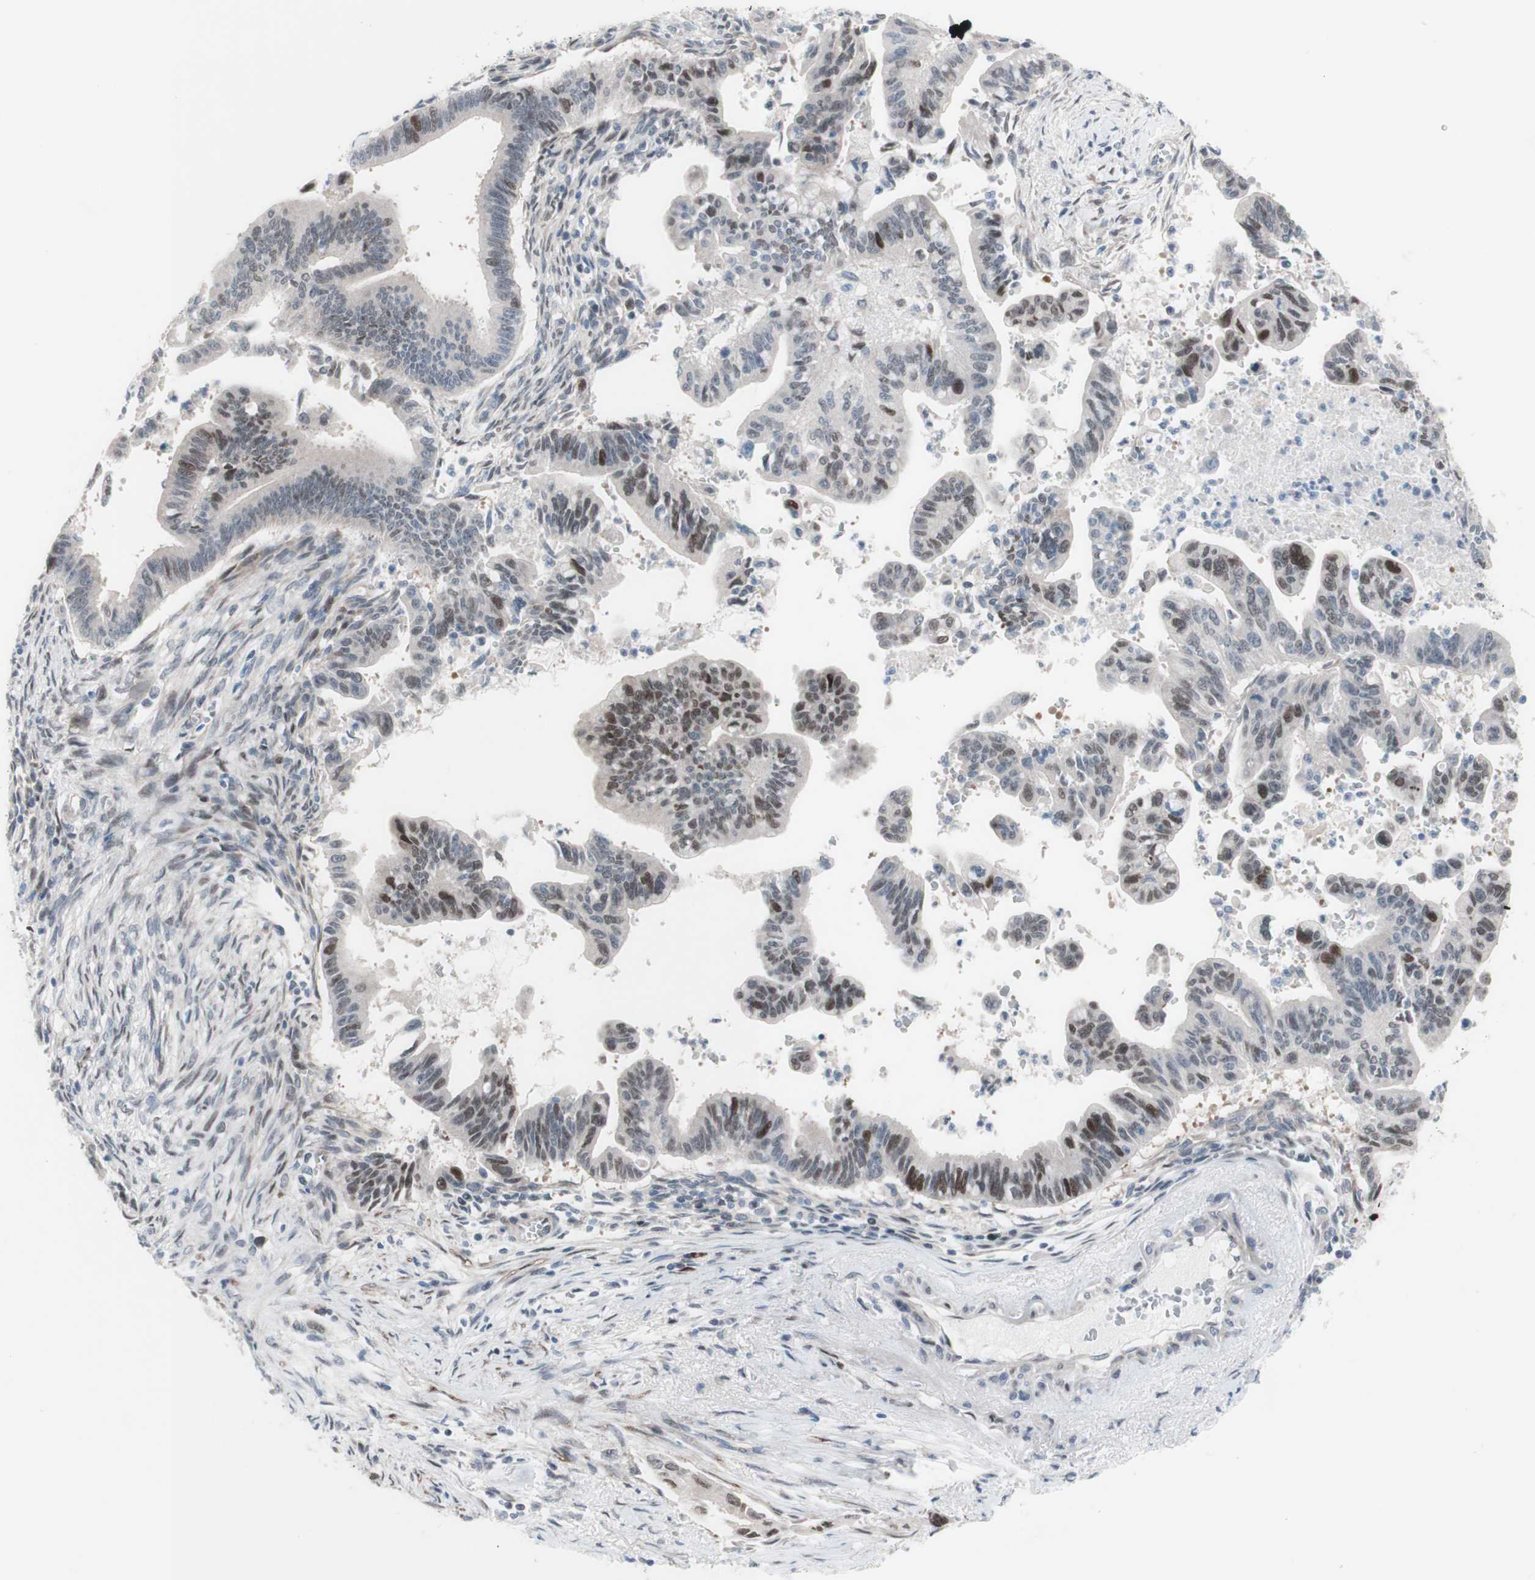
{"staining": {"intensity": "moderate", "quantity": "25%-75%", "location": "nuclear"}, "tissue": "pancreatic cancer", "cell_type": "Tumor cells", "image_type": "cancer", "snomed": [{"axis": "morphology", "description": "Adenocarcinoma, NOS"}, {"axis": "topography", "description": "Pancreas"}], "caption": "Immunohistochemical staining of pancreatic cancer displays medium levels of moderate nuclear protein positivity in approximately 25%-75% of tumor cells.", "gene": "PHTF2", "patient": {"sex": "male", "age": 70}}